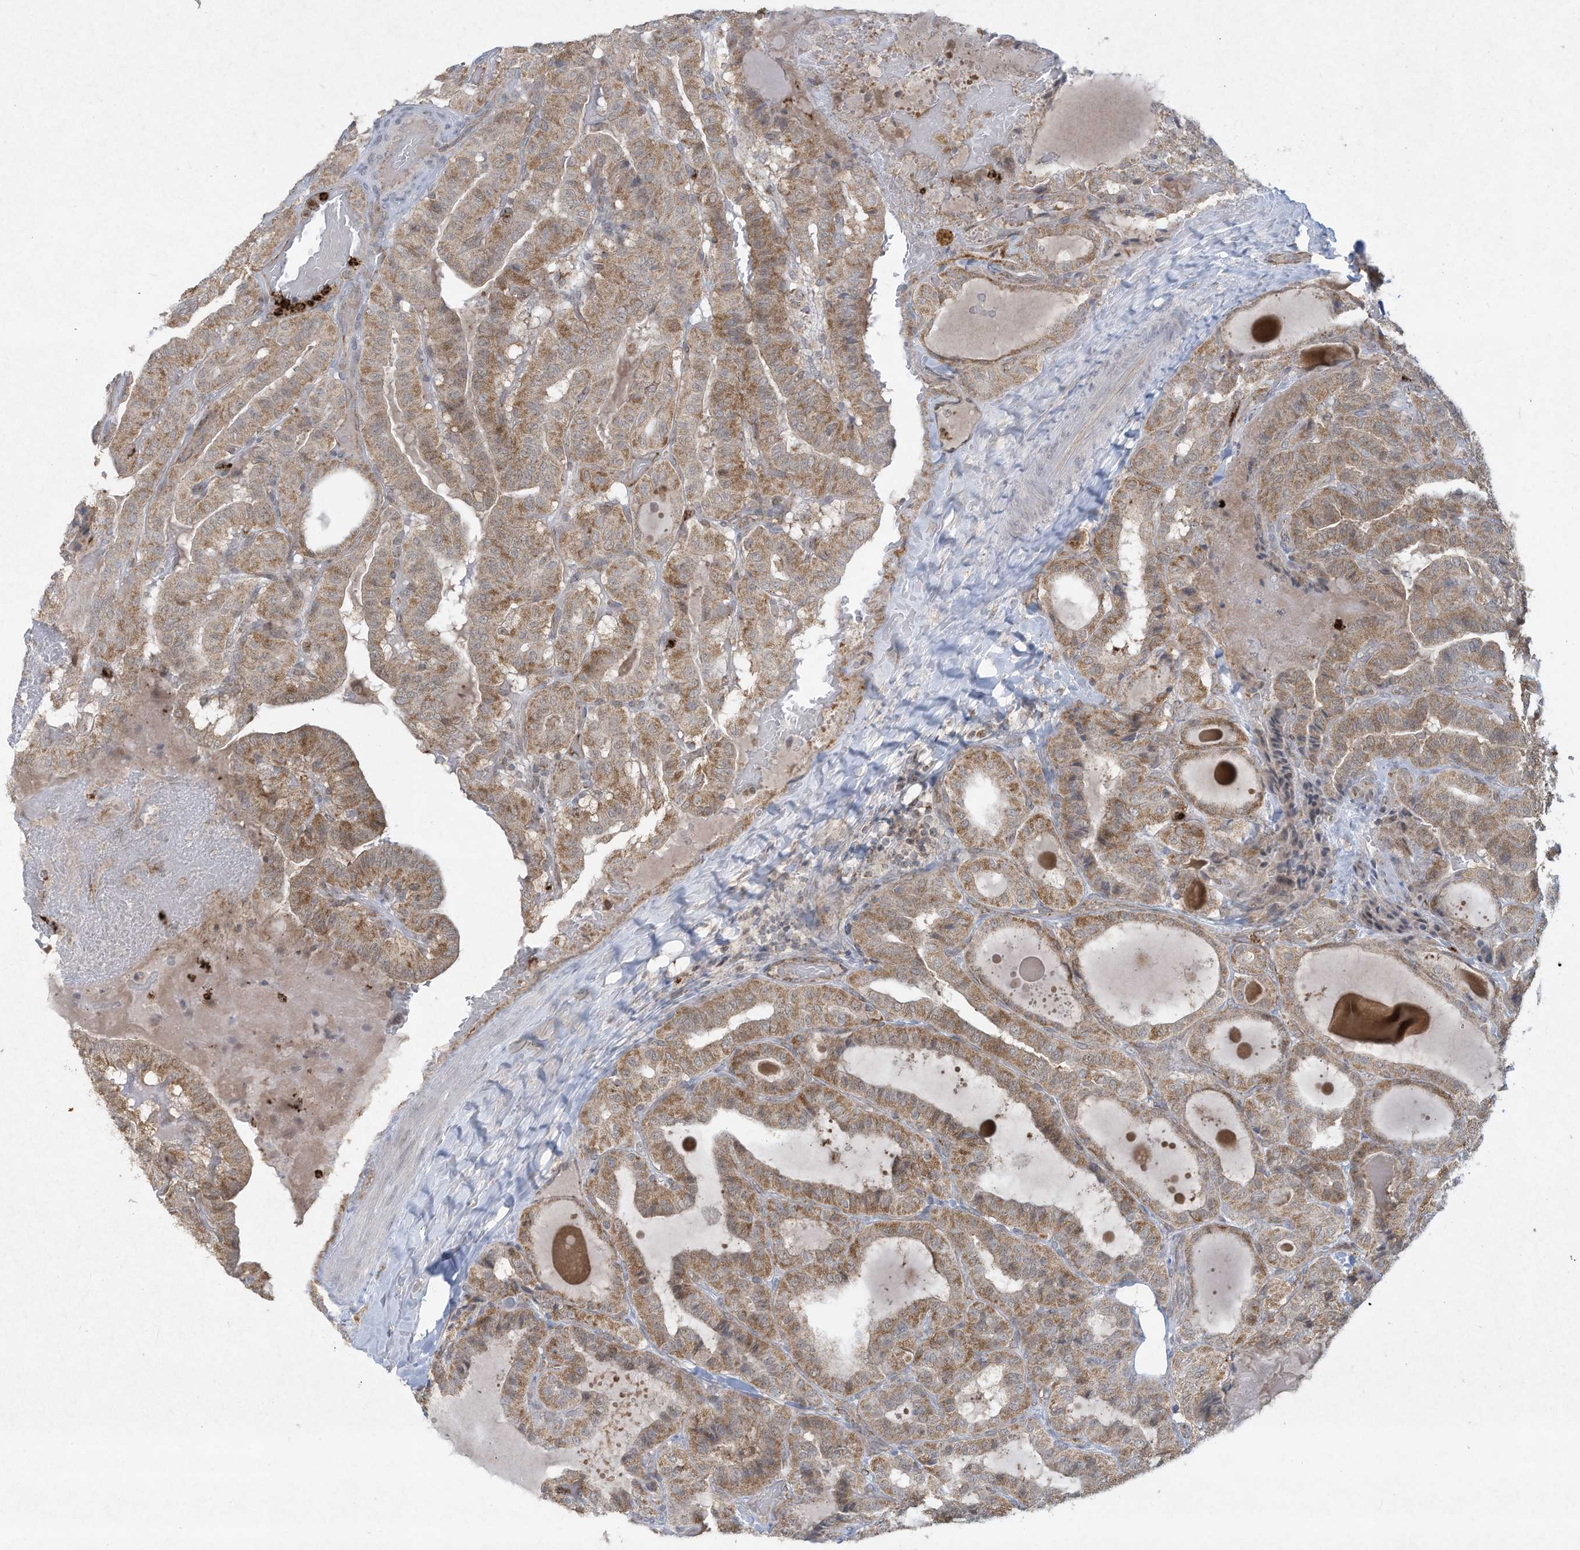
{"staining": {"intensity": "moderate", "quantity": ">75%", "location": "cytoplasmic/membranous"}, "tissue": "thyroid cancer", "cell_type": "Tumor cells", "image_type": "cancer", "snomed": [{"axis": "morphology", "description": "Papillary adenocarcinoma, NOS"}, {"axis": "topography", "description": "Thyroid gland"}], "caption": "A micrograph of human papillary adenocarcinoma (thyroid) stained for a protein reveals moderate cytoplasmic/membranous brown staining in tumor cells. The protein is stained brown, and the nuclei are stained in blue (DAB (3,3'-diaminobenzidine) IHC with brightfield microscopy, high magnification).", "gene": "CHRNA4", "patient": {"sex": "male", "age": 77}}